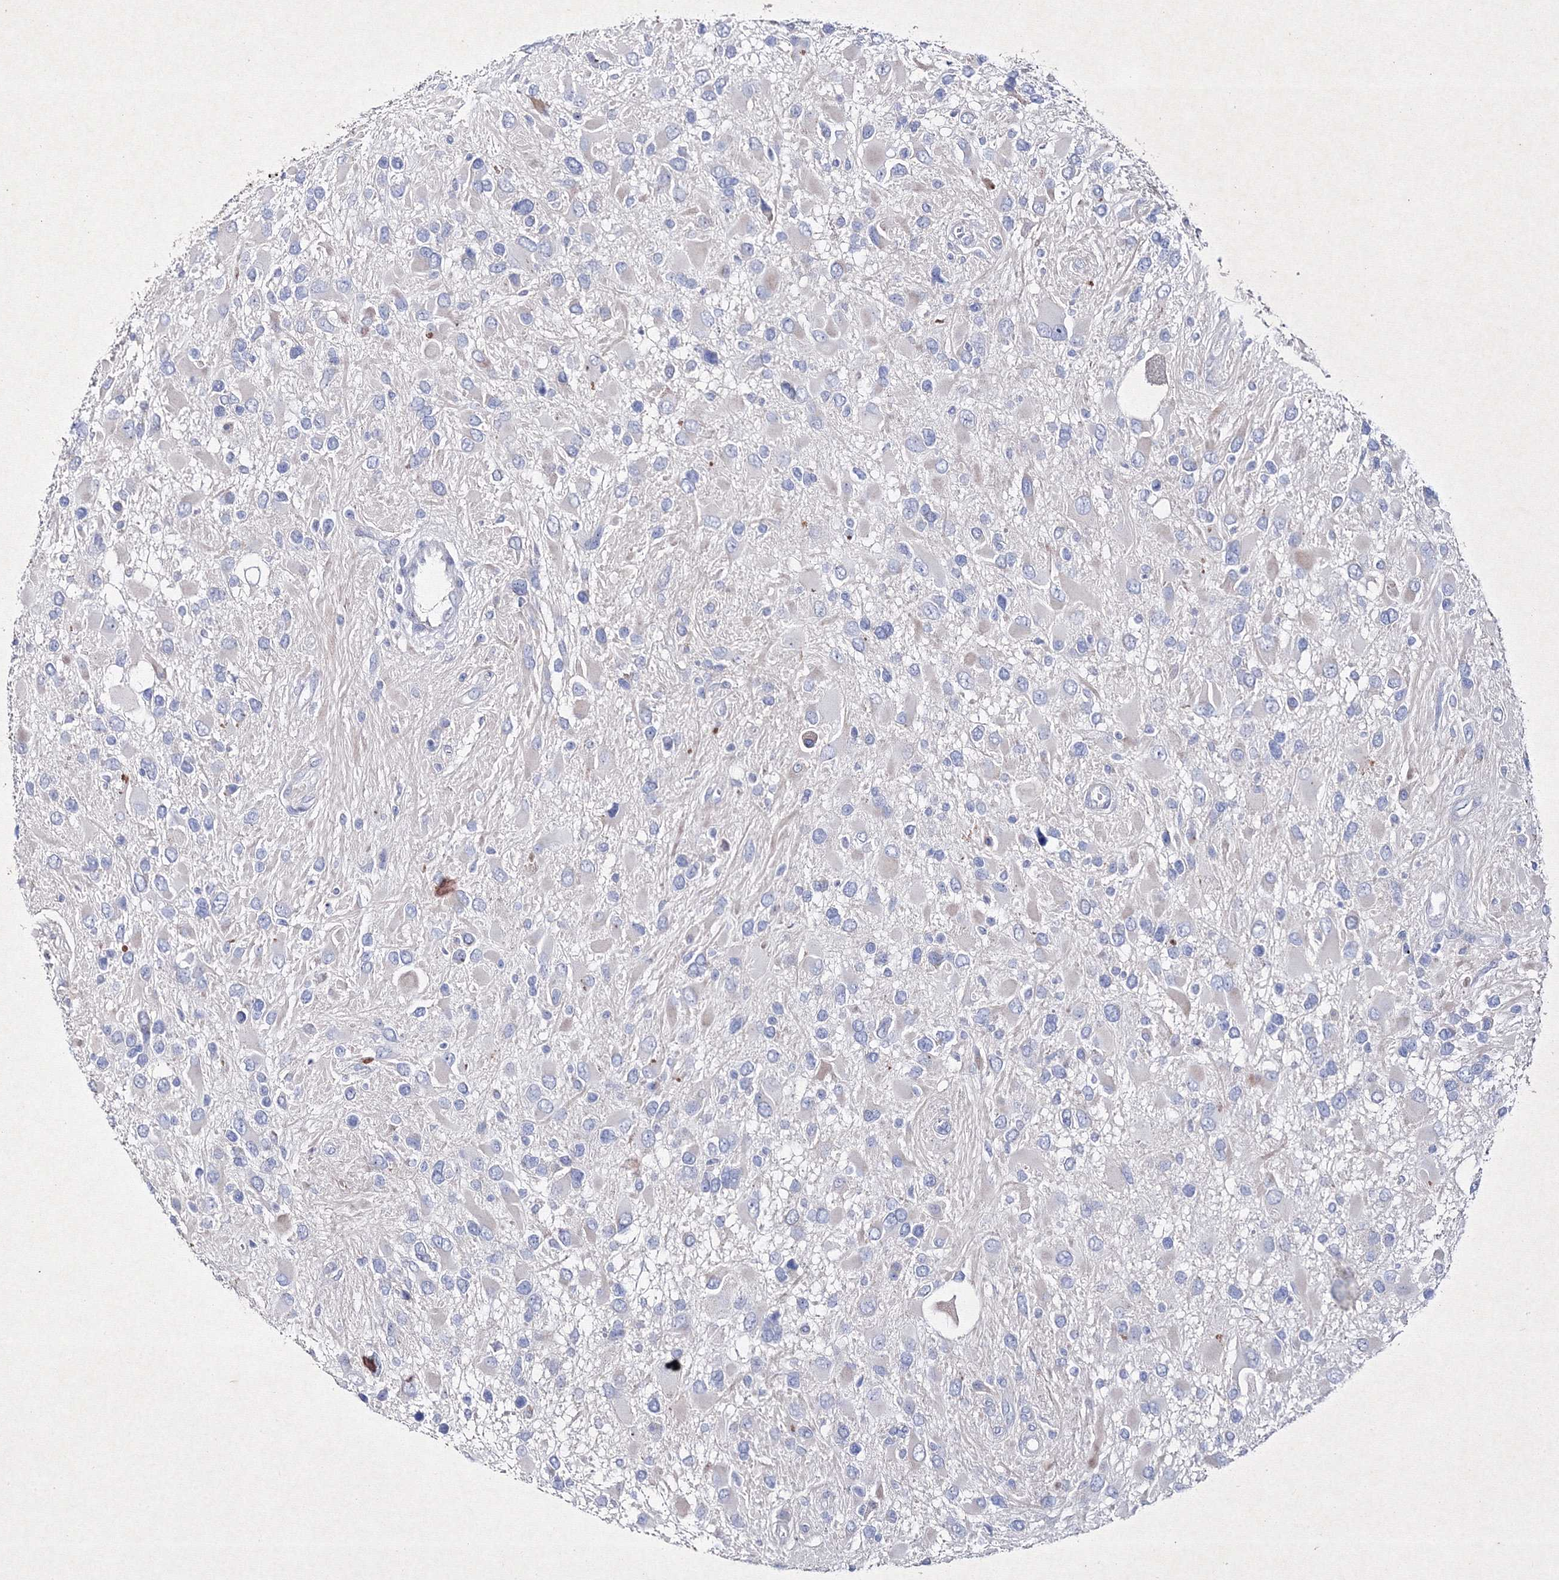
{"staining": {"intensity": "negative", "quantity": "none", "location": "none"}, "tissue": "glioma", "cell_type": "Tumor cells", "image_type": "cancer", "snomed": [{"axis": "morphology", "description": "Glioma, malignant, High grade"}, {"axis": "topography", "description": "Brain"}], "caption": "DAB immunohistochemical staining of glioma shows no significant expression in tumor cells. Brightfield microscopy of immunohistochemistry stained with DAB (brown) and hematoxylin (blue), captured at high magnification.", "gene": "SMIM29", "patient": {"sex": "male", "age": 53}}